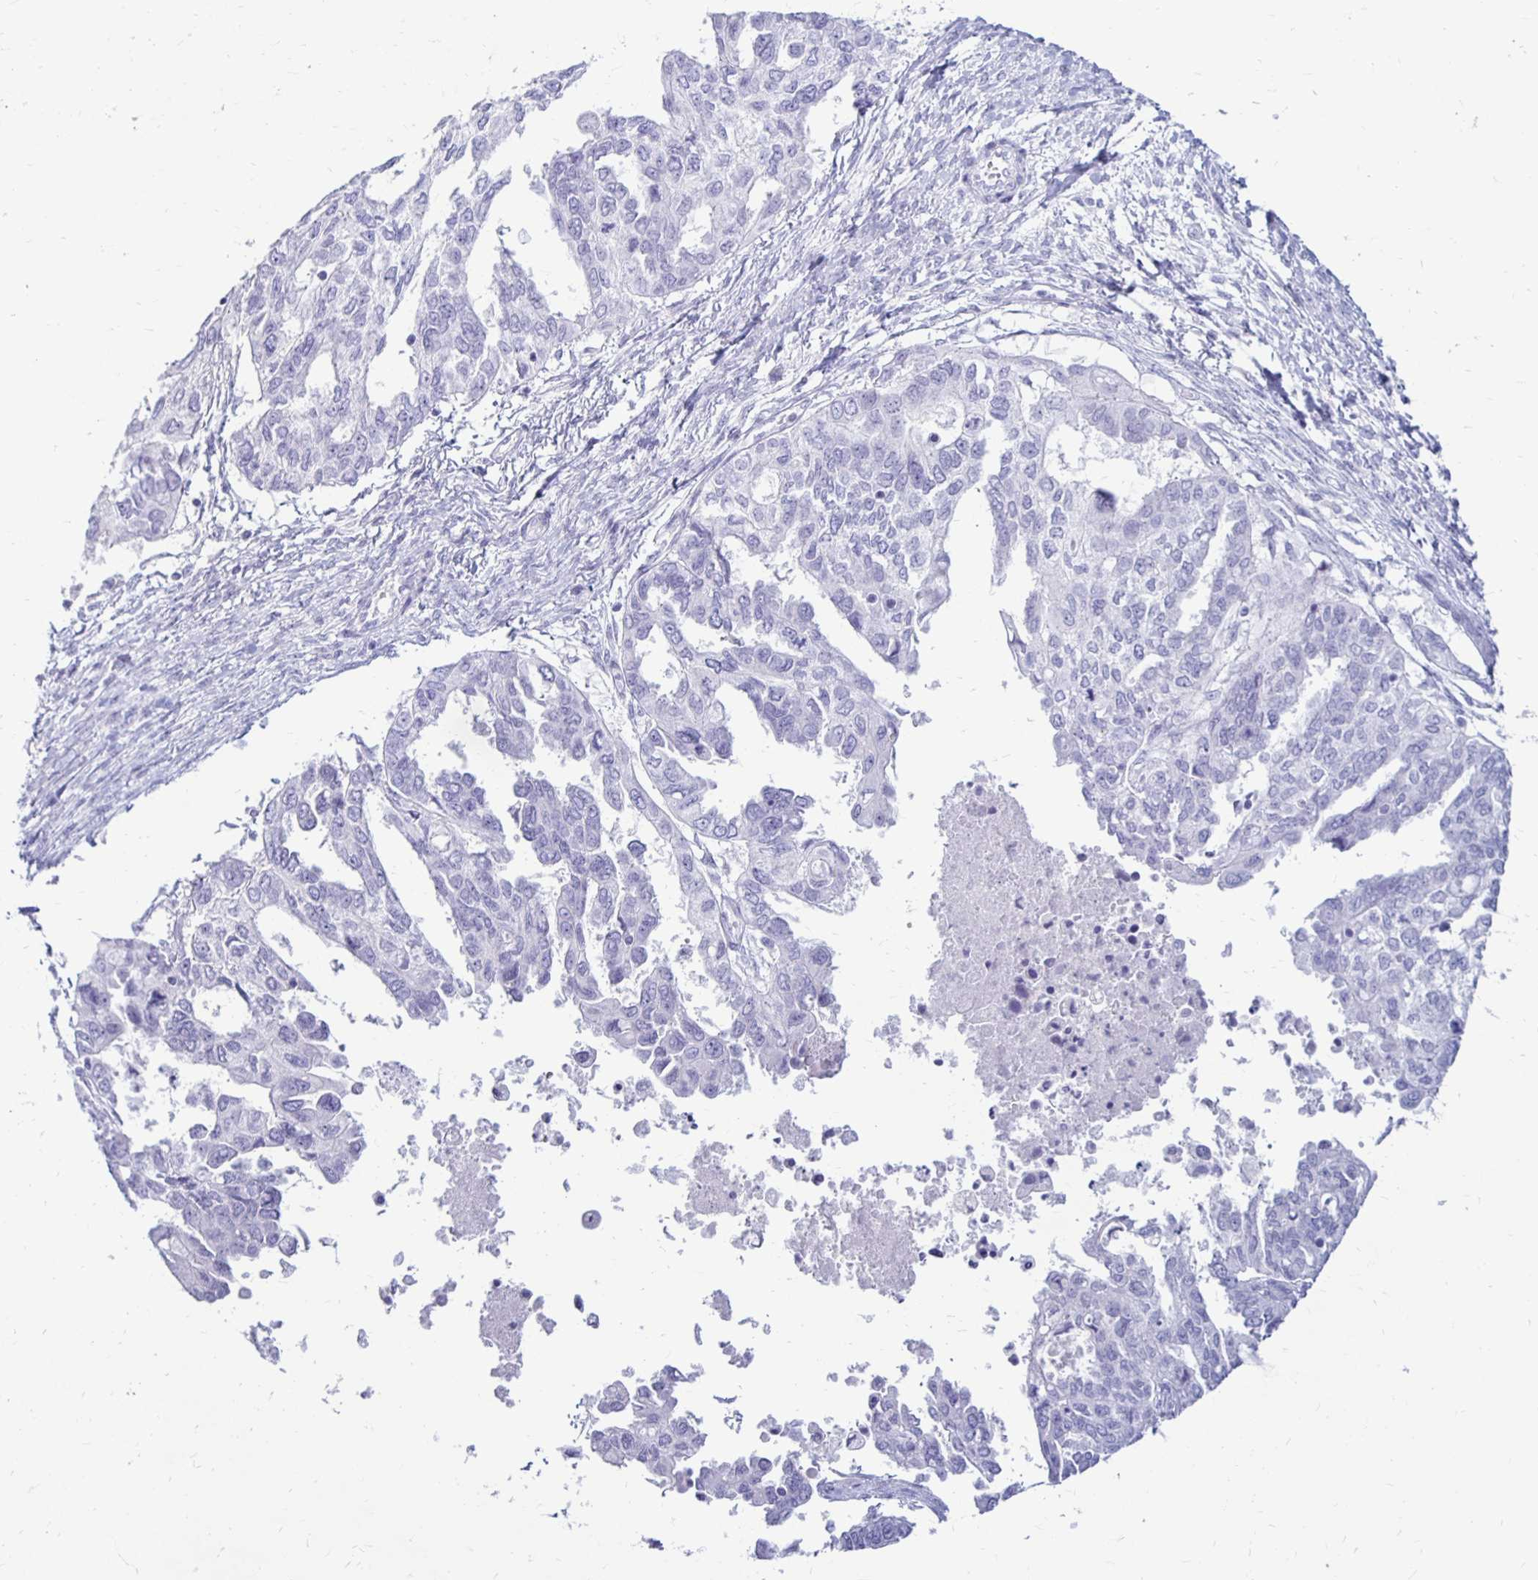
{"staining": {"intensity": "negative", "quantity": "none", "location": "none"}, "tissue": "ovarian cancer", "cell_type": "Tumor cells", "image_type": "cancer", "snomed": [{"axis": "morphology", "description": "Cystadenocarcinoma, serous, NOS"}, {"axis": "topography", "description": "Ovary"}], "caption": "IHC of human ovarian cancer (serous cystadenocarcinoma) displays no positivity in tumor cells. (Stains: DAB immunohistochemistry (IHC) with hematoxylin counter stain, Microscopy: brightfield microscopy at high magnification).", "gene": "RYR1", "patient": {"sex": "female", "age": 53}}